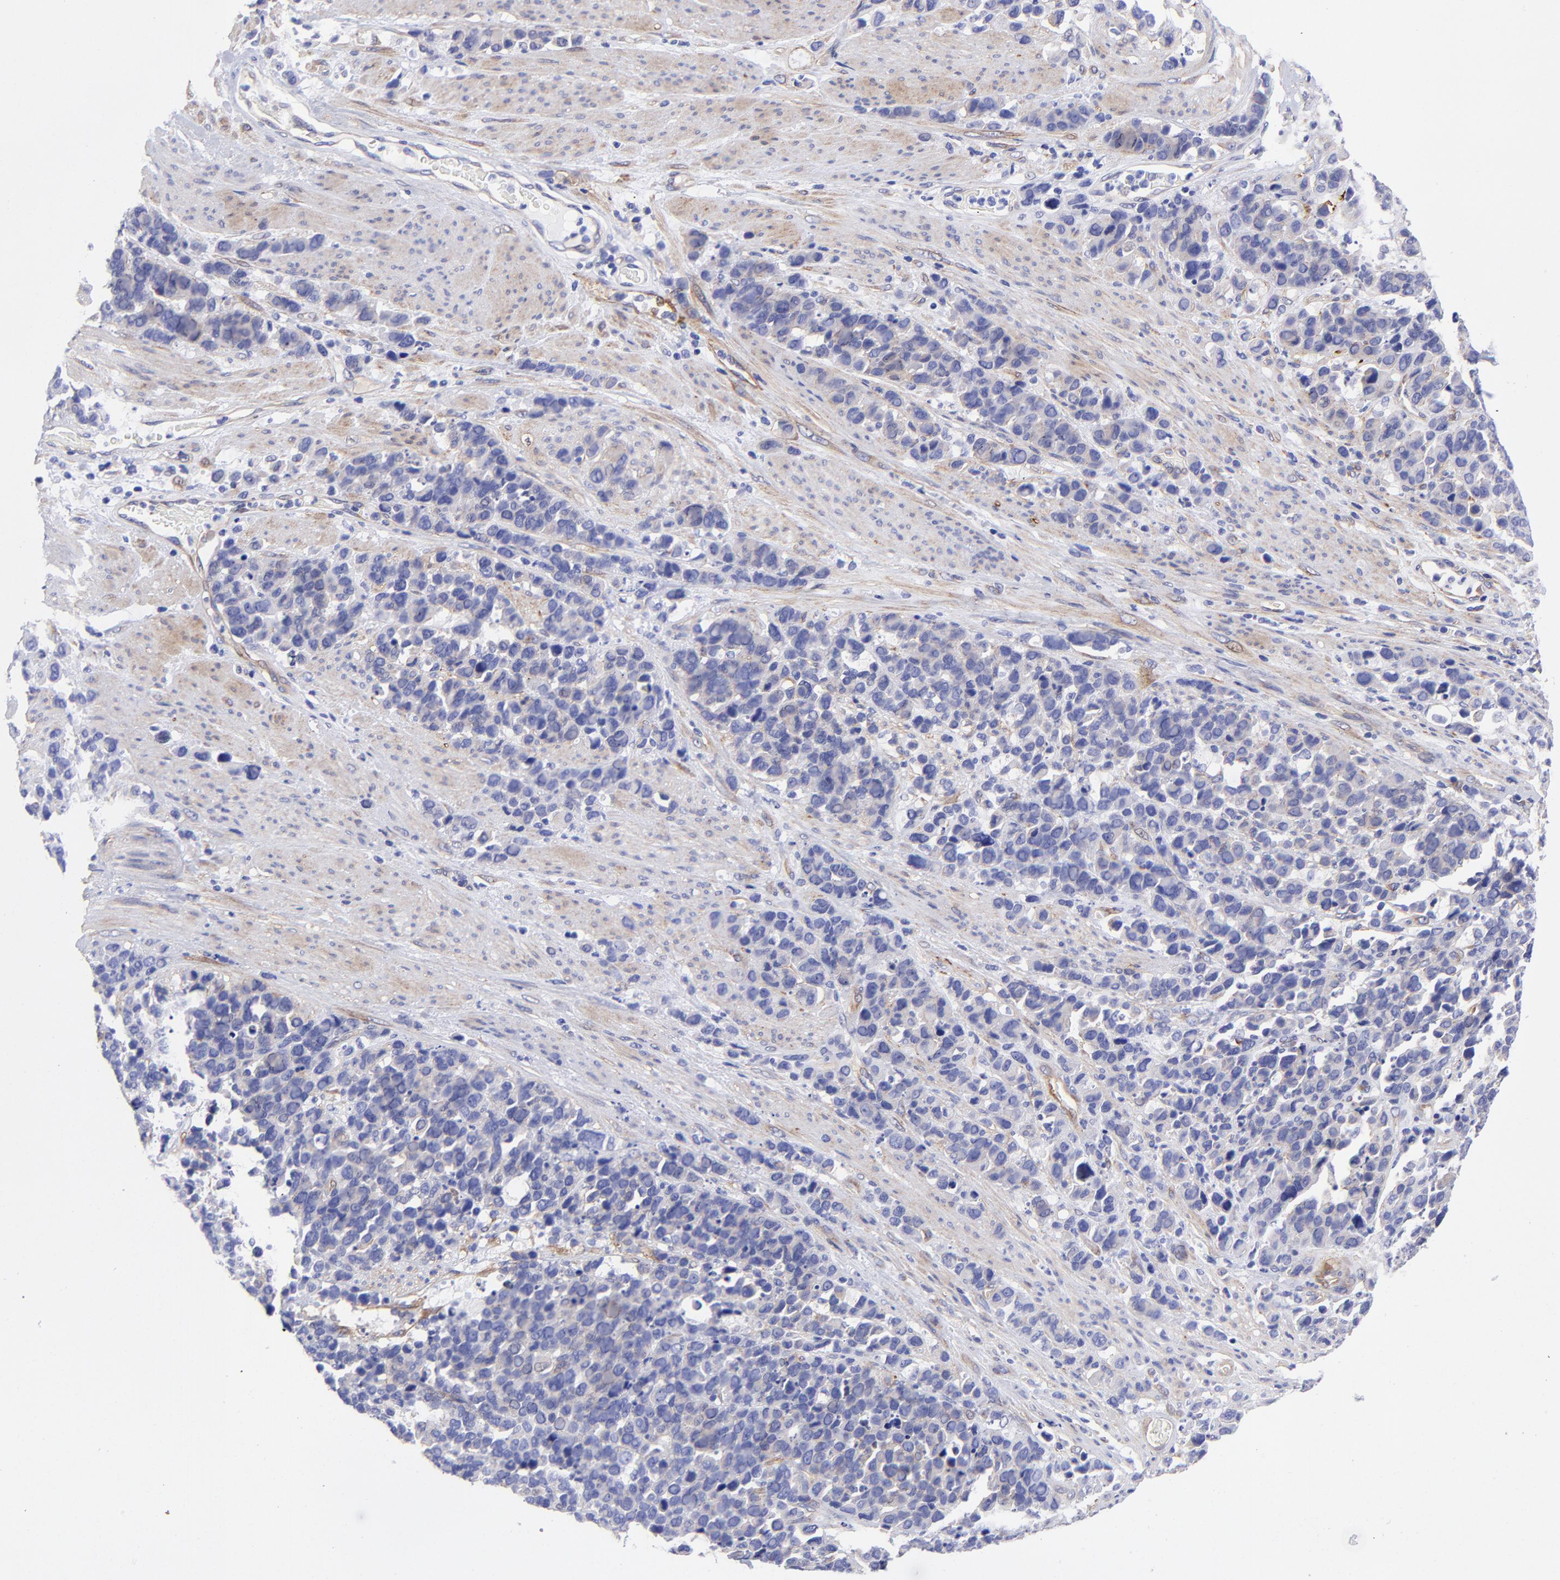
{"staining": {"intensity": "negative", "quantity": "none", "location": "none"}, "tissue": "stomach cancer", "cell_type": "Tumor cells", "image_type": "cancer", "snomed": [{"axis": "morphology", "description": "Adenocarcinoma, NOS"}, {"axis": "topography", "description": "Stomach, upper"}], "caption": "This micrograph is of stomach cancer stained with immunohistochemistry to label a protein in brown with the nuclei are counter-stained blue. There is no expression in tumor cells.", "gene": "PPFIBP1", "patient": {"sex": "male", "age": 71}}